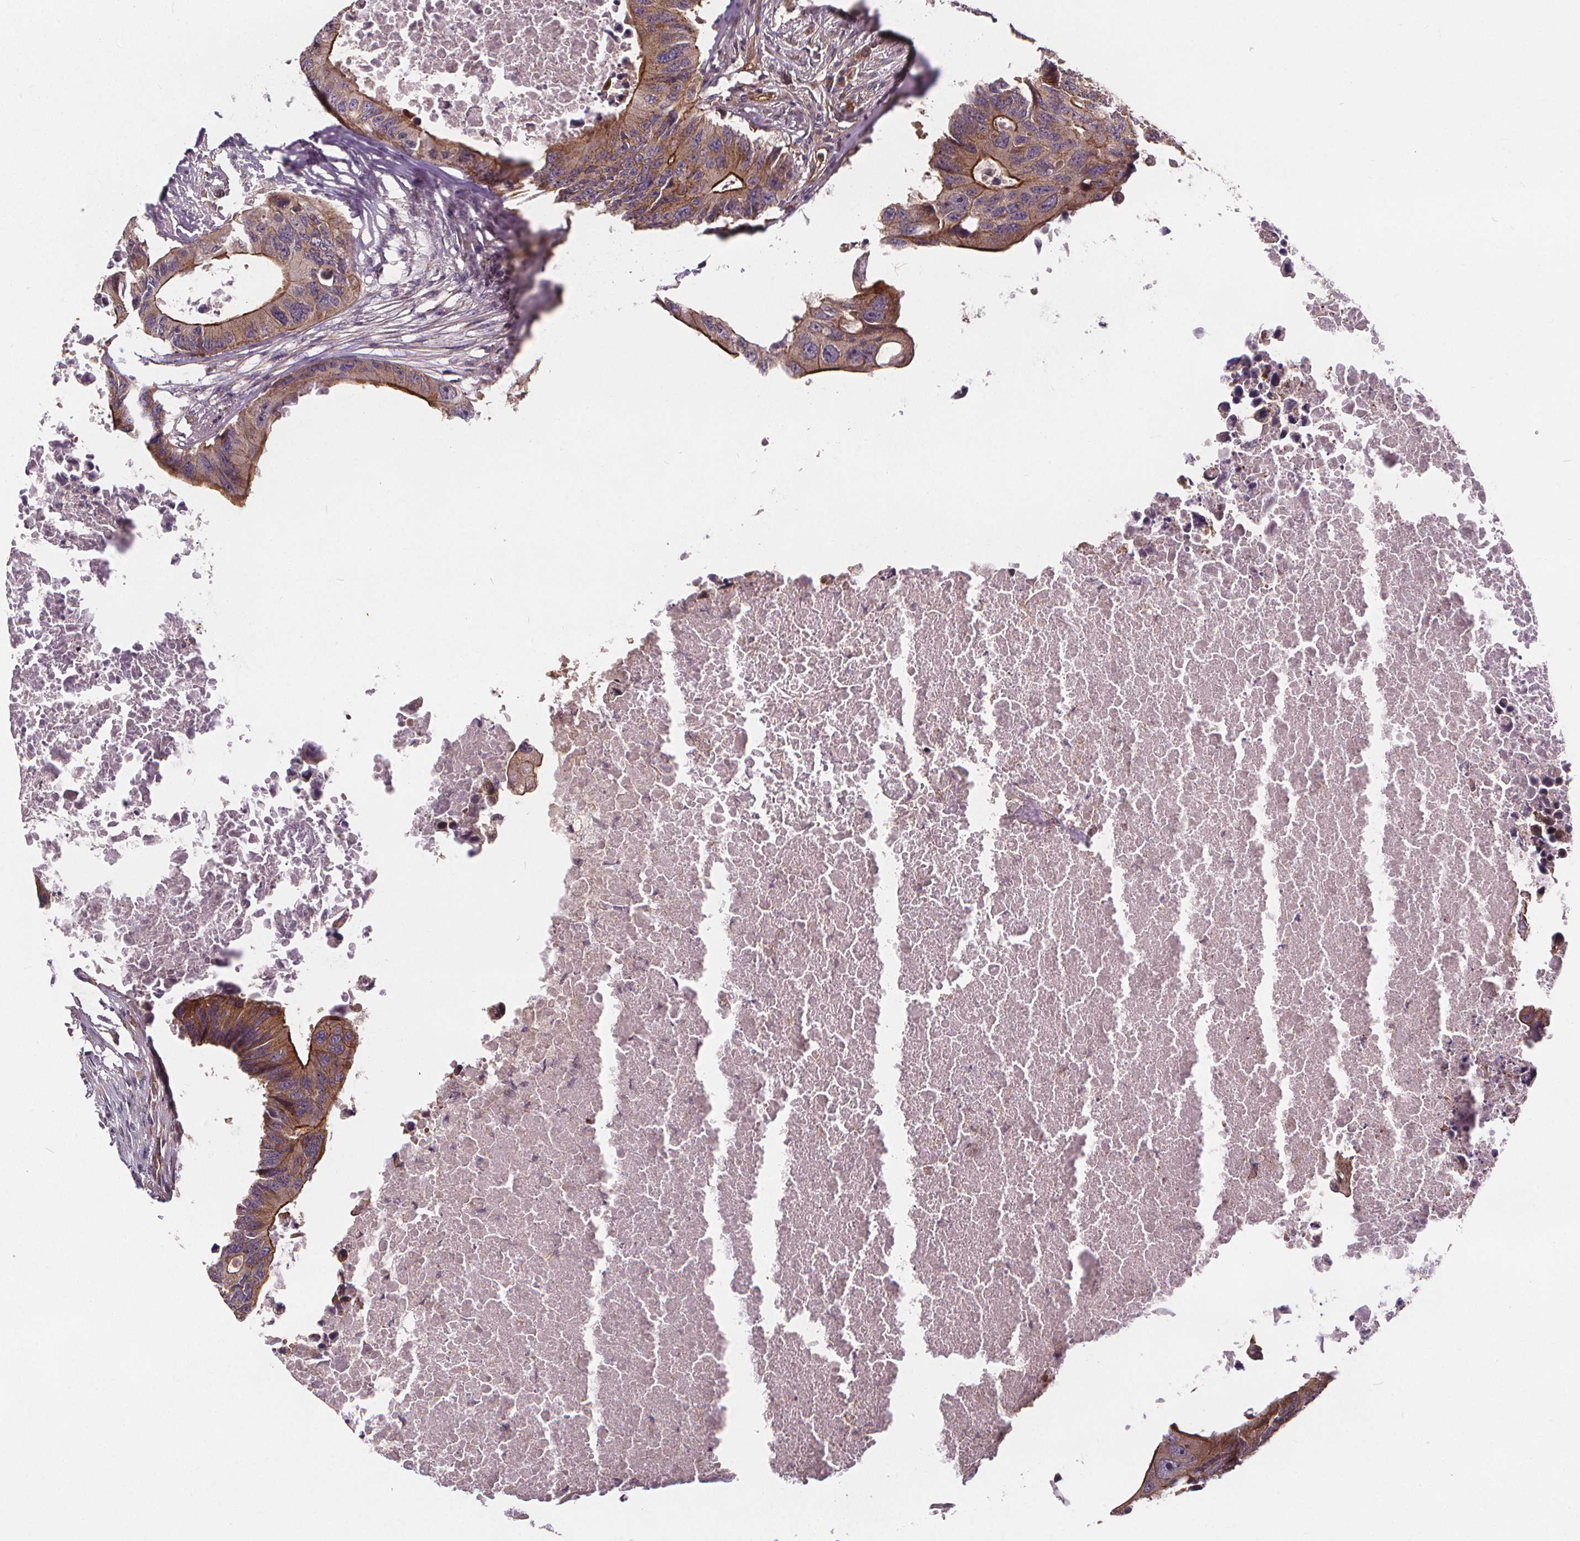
{"staining": {"intensity": "moderate", "quantity": ">75%", "location": "cytoplasmic/membranous"}, "tissue": "colorectal cancer", "cell_type": "Tumor cells", "image_type": "cancer", "snomed": [{"axis": "morphology", "description": "Adenocarcinoma, NOS"}, {"axis": "topography", "description": "Colon"}], "caption": "Protein staining by IHC reveals moderate cytoplasmic/membranous staining in about >75% of tumor cells in colorectal cancer (adenocarcinoma). (DAB (3,3'-diaminobenzidine) = brown stain, brightfield microscopy at high magnification).", "gene": "CLINT1", "patient": {"sex": "male", "age": 71}}